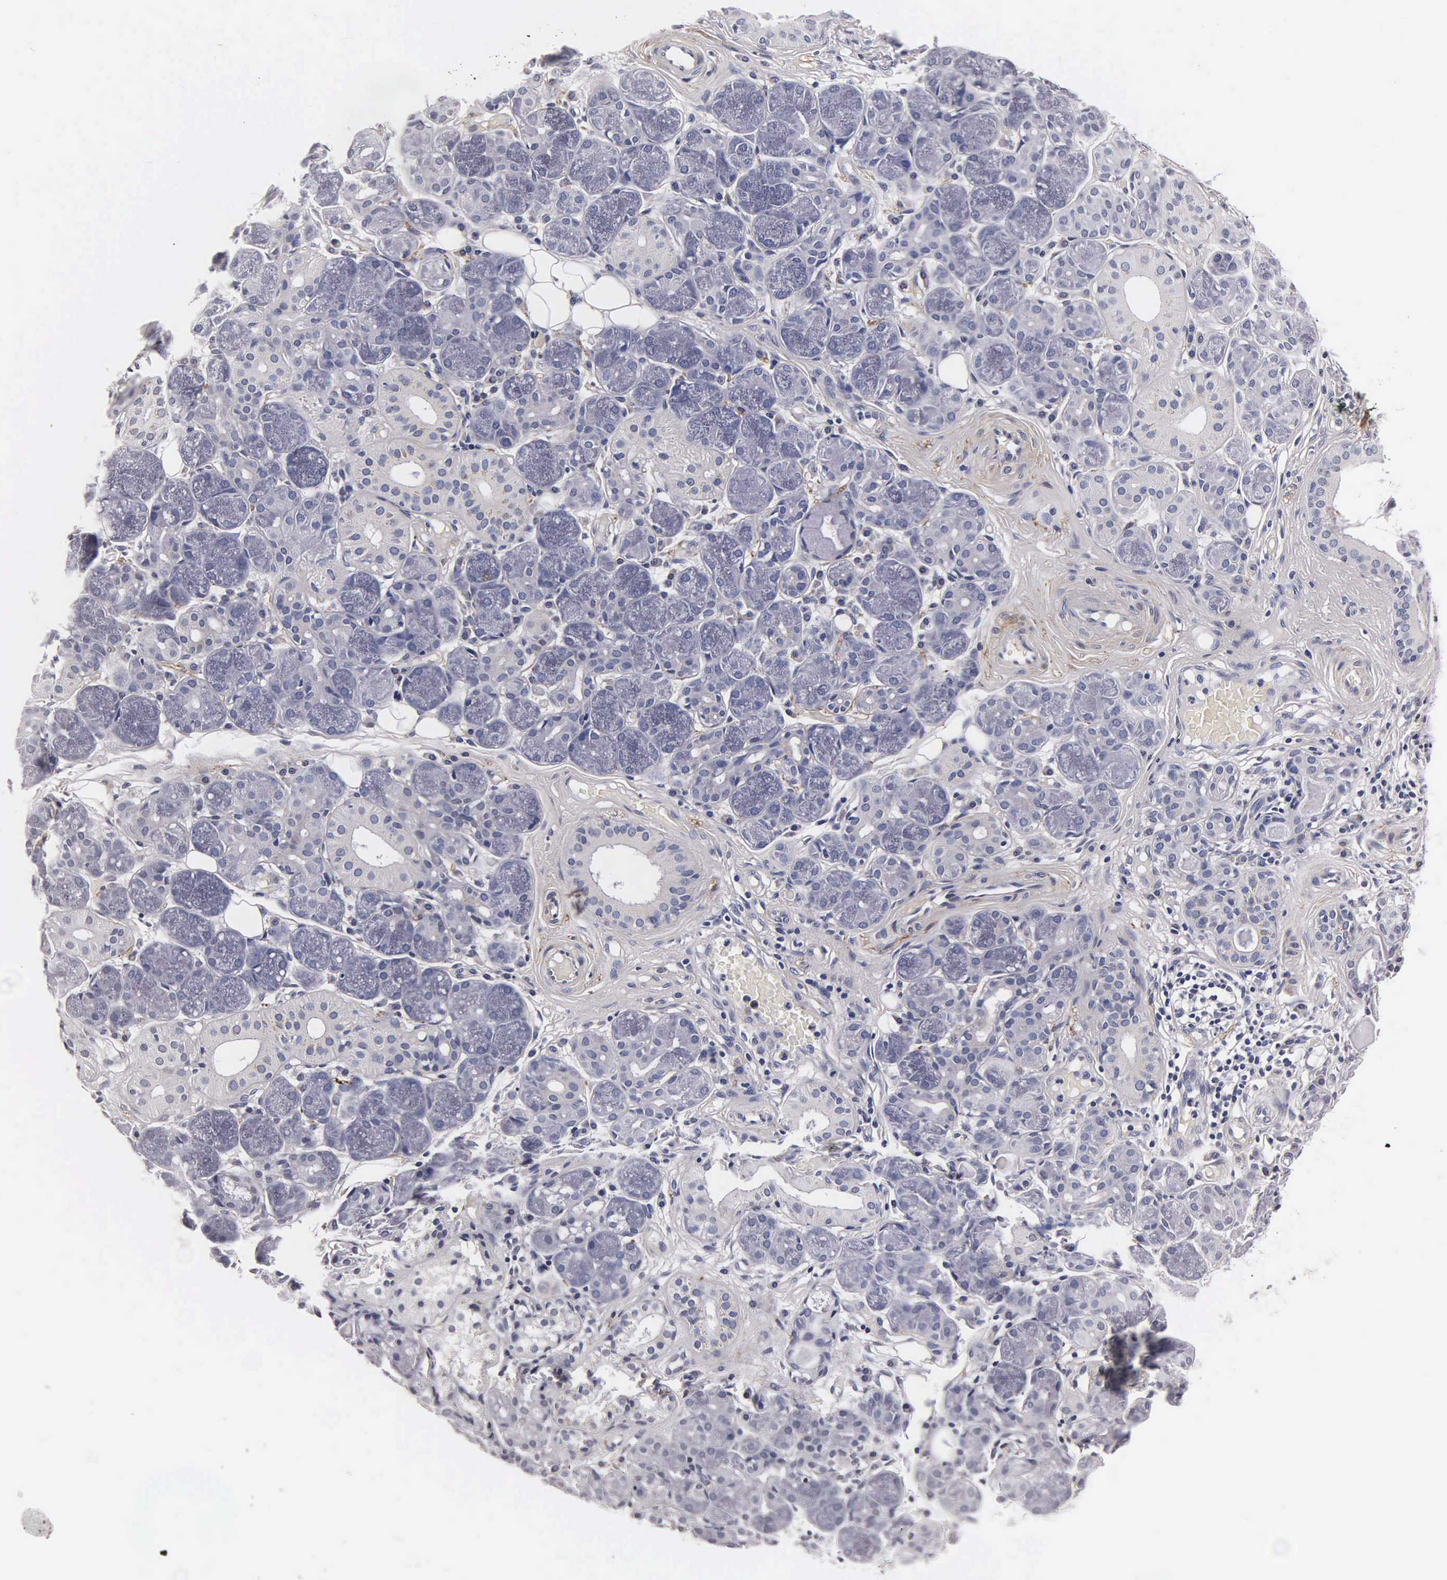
{"staining": {"intensity": "negative", "quantity": "none", "location": "none"}, "tissue": "salivary gland", "cell_type": "Glandular cells", "image_type": "normal", "snomed": [{"axis": "morphology", "description": "Normal tissue, NOS"}, {"axis": "topography", "description": "Salivary gland"}, {"axis": "topography", "description": "Peripheral nerve tissue"}], "caption": "An IHC photomicrograph of unremarkable salivary gland is shown. There is no staining in glandular cells of salivary gland.", "gene": "ENO2", "patient": {"sex": "male", "age": 62}}